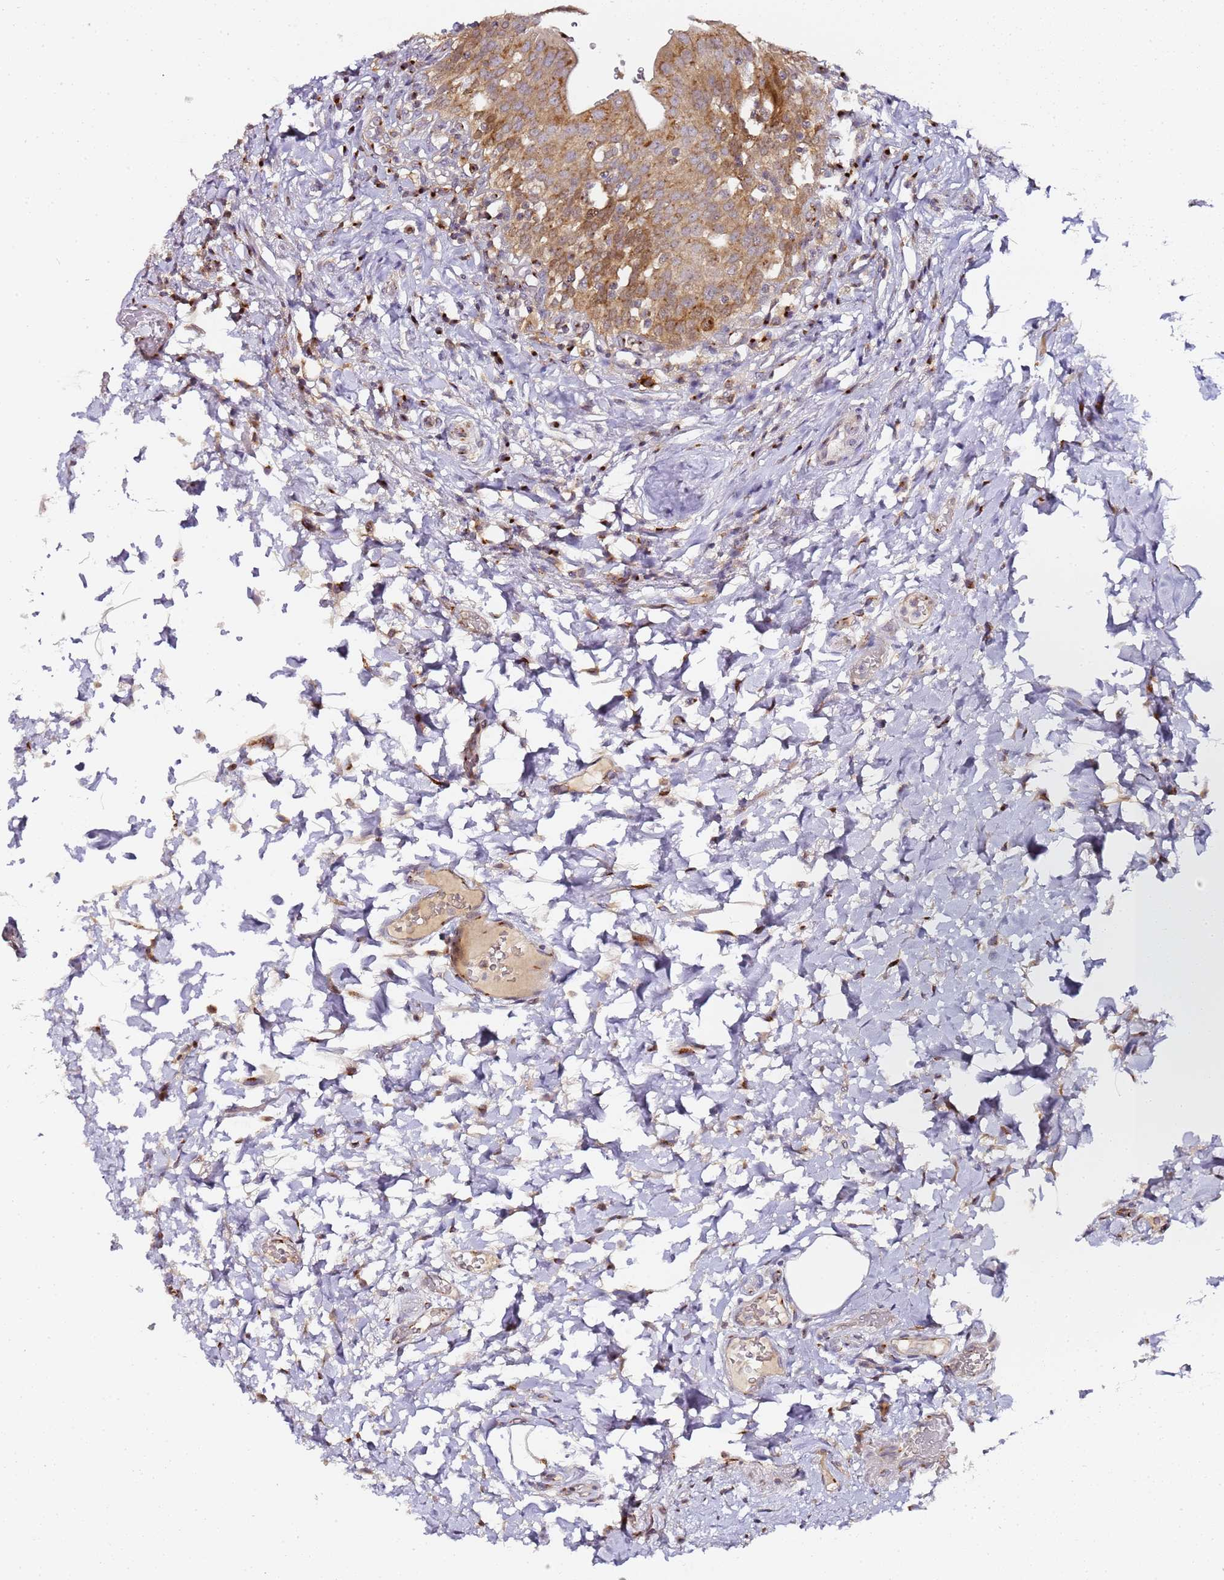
{"staining": {"intensity": "moderate", "quantity": ">75%", "location": "cytoplasmic/membranous"}, "tissue": "urinary bladder", "cell_type": "Urothelial cells", "image_type": "normal", "snomed": [{"axis": "morphology", "description": "Normal tissue, NOS"}, {"axis": "morphology", "description": "Inflammation, NOS"}, {"axis": "topography", "description": "Urinary bladder"}], "caption": "An IHC histopathology image of normal tissue is shown. Protein staining in brown highlights moderate cytoplasmic/membranous positivity in urinary bladder within urothelial cells. (brown staining indicates protein expression, while blue staining denotes nuclei).", "gene": "MRPL49", "patient": {"sex": "male", "age": 64}}